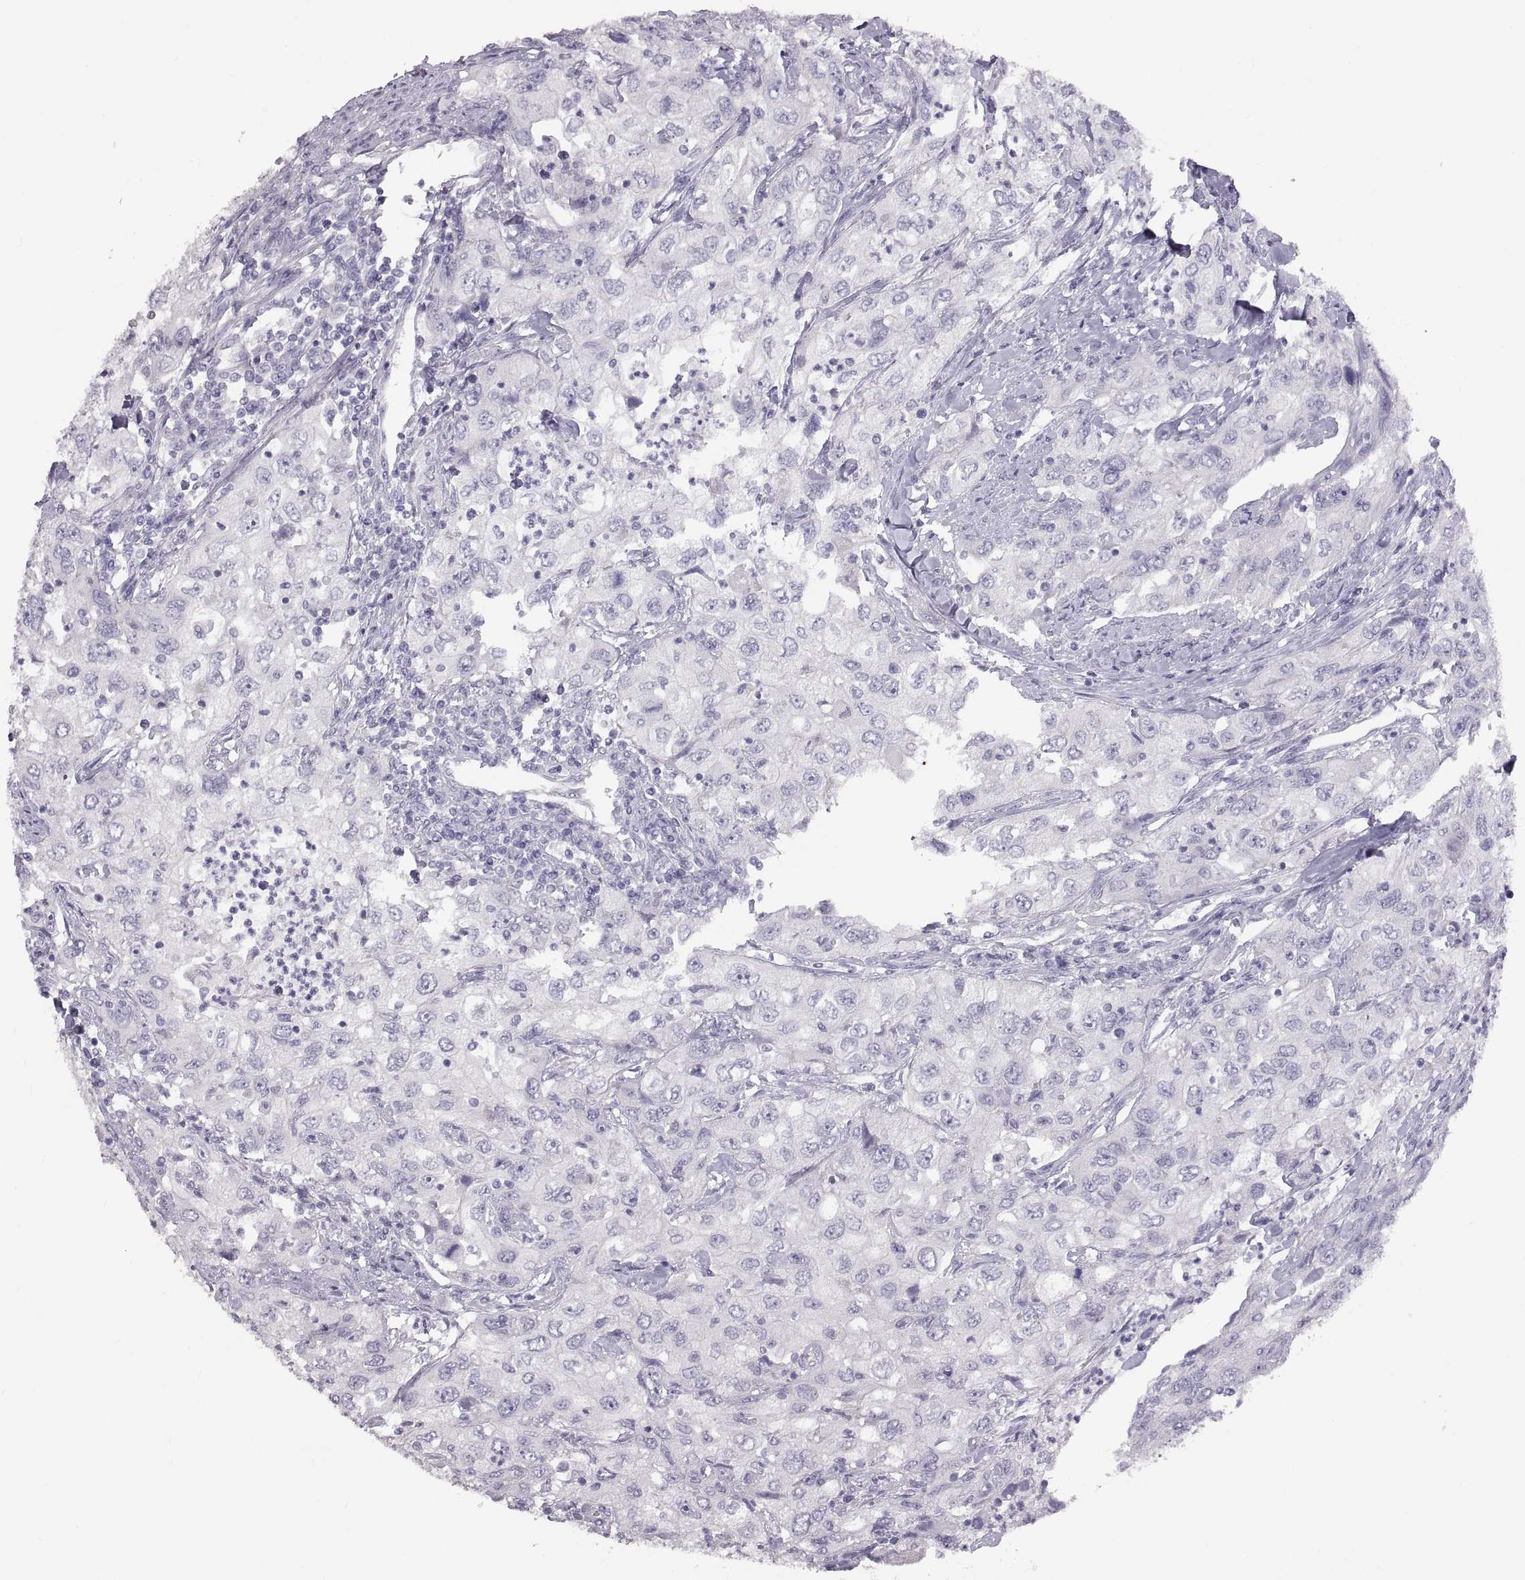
{"staining": {"intensity": "negative", "quantity": "none", "location": "none"}, "tissue": "urothelial cancer", "cell_type": "Tumor cells", "image_type": "cancer", "snomed": [{"axis": "morphology", "description": "Urothelial carcinoma, High grade"}, {"axis": "topography", "description": "Urinary bladder"}], "caption": "Urothelial cancer stained for a protein using IHC shows no expression tumor cells.", "gene": "WBP2NL", "patient": {"sex": "male", "age": 76}}